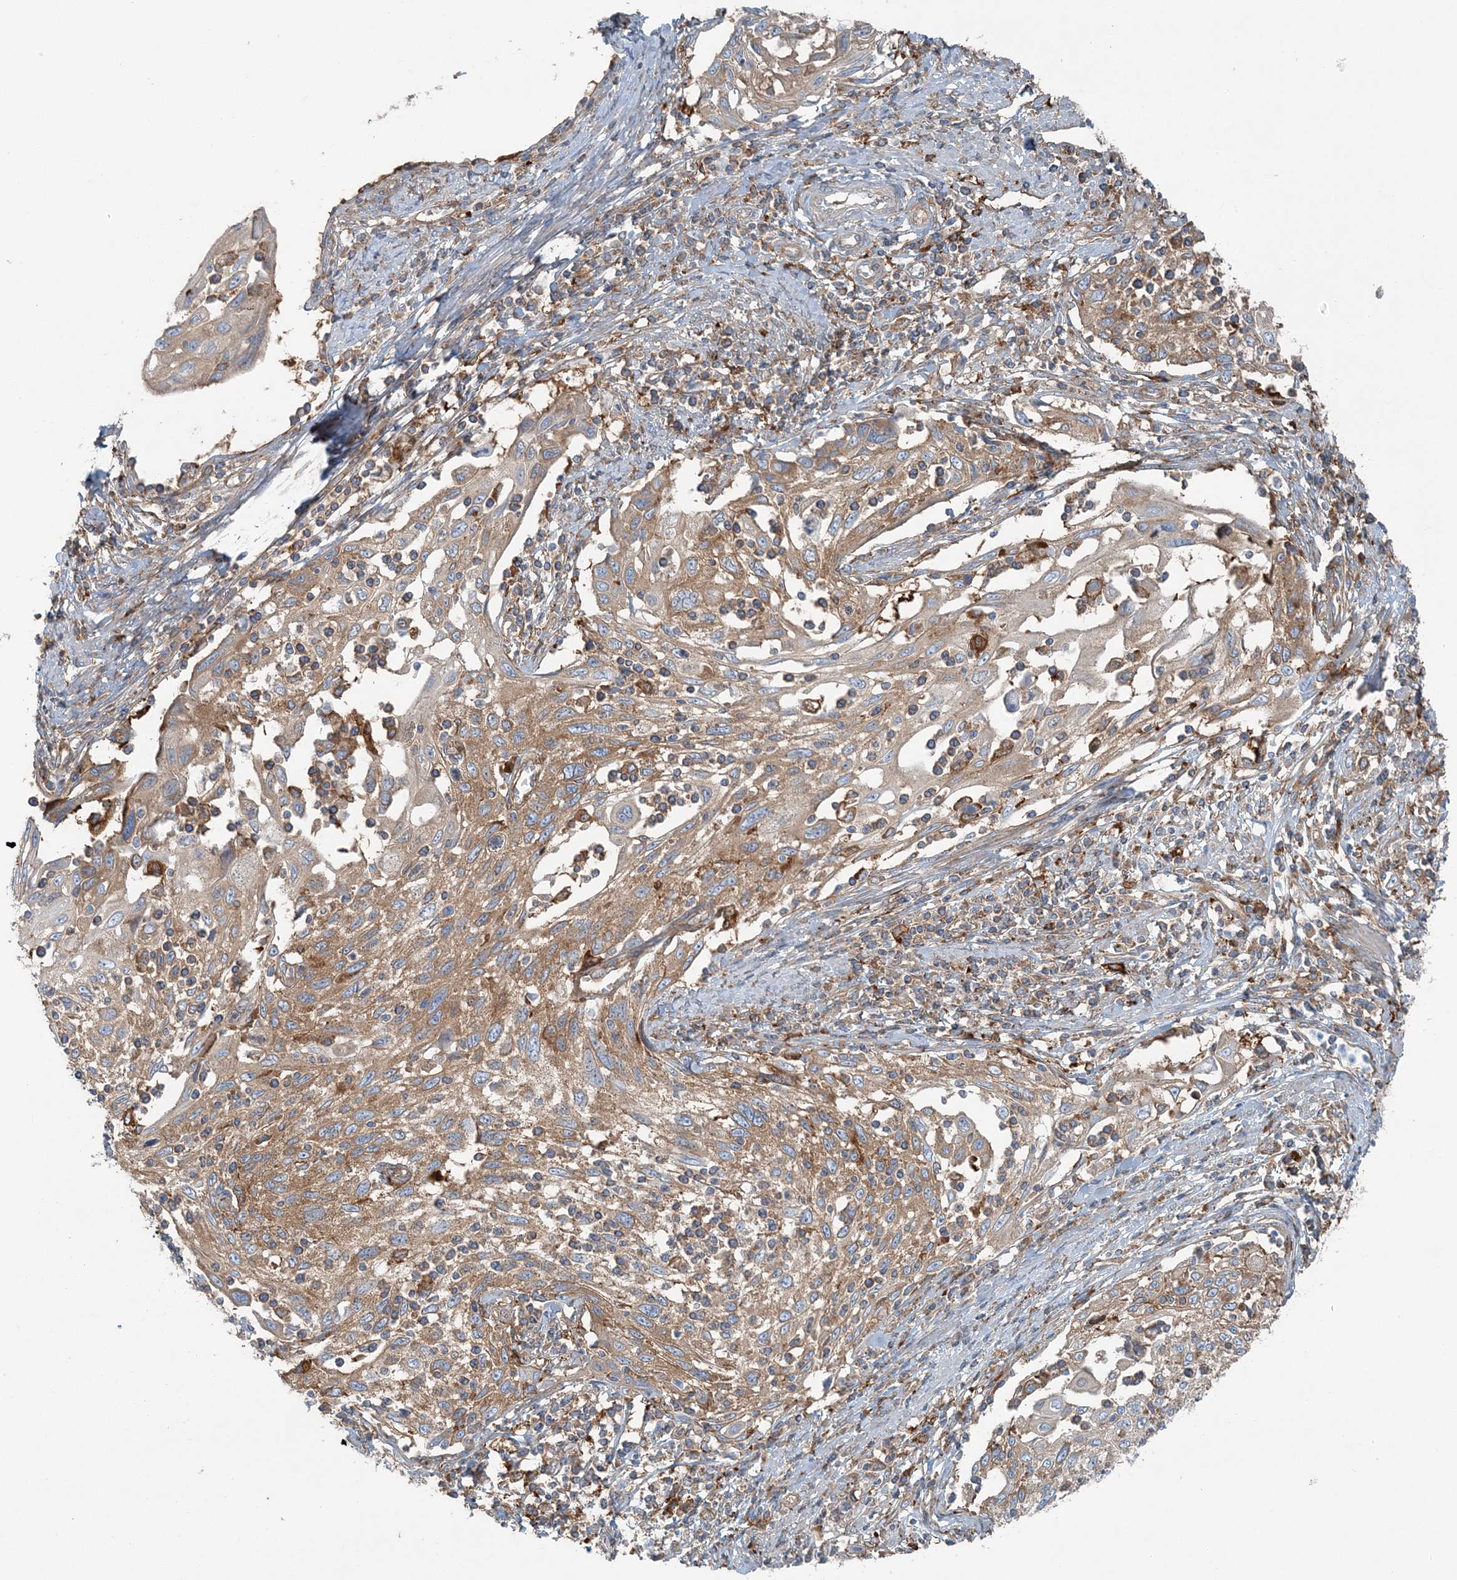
{"staining": {"intensity": "moderate", "quantity": ">75%", "location": "cytoplasmic/membranous"}, "tissue": "cervical cancer", "cell_type": "Tumor cells", "image_type": "cancer", "snomed": [{"axis": "morphology", "description": "Squamous cell carcinoma, NOS"}, {"axis": "topography", "description": "Cervix"}], "caption": "Moderate cytoplasmic/membranous positivity for a protein is appreciated in about >75% of tumor cells of cervical cancer using IHC.", "gene": "SNX2", "patient": {"sex": "female", "age": 70}}